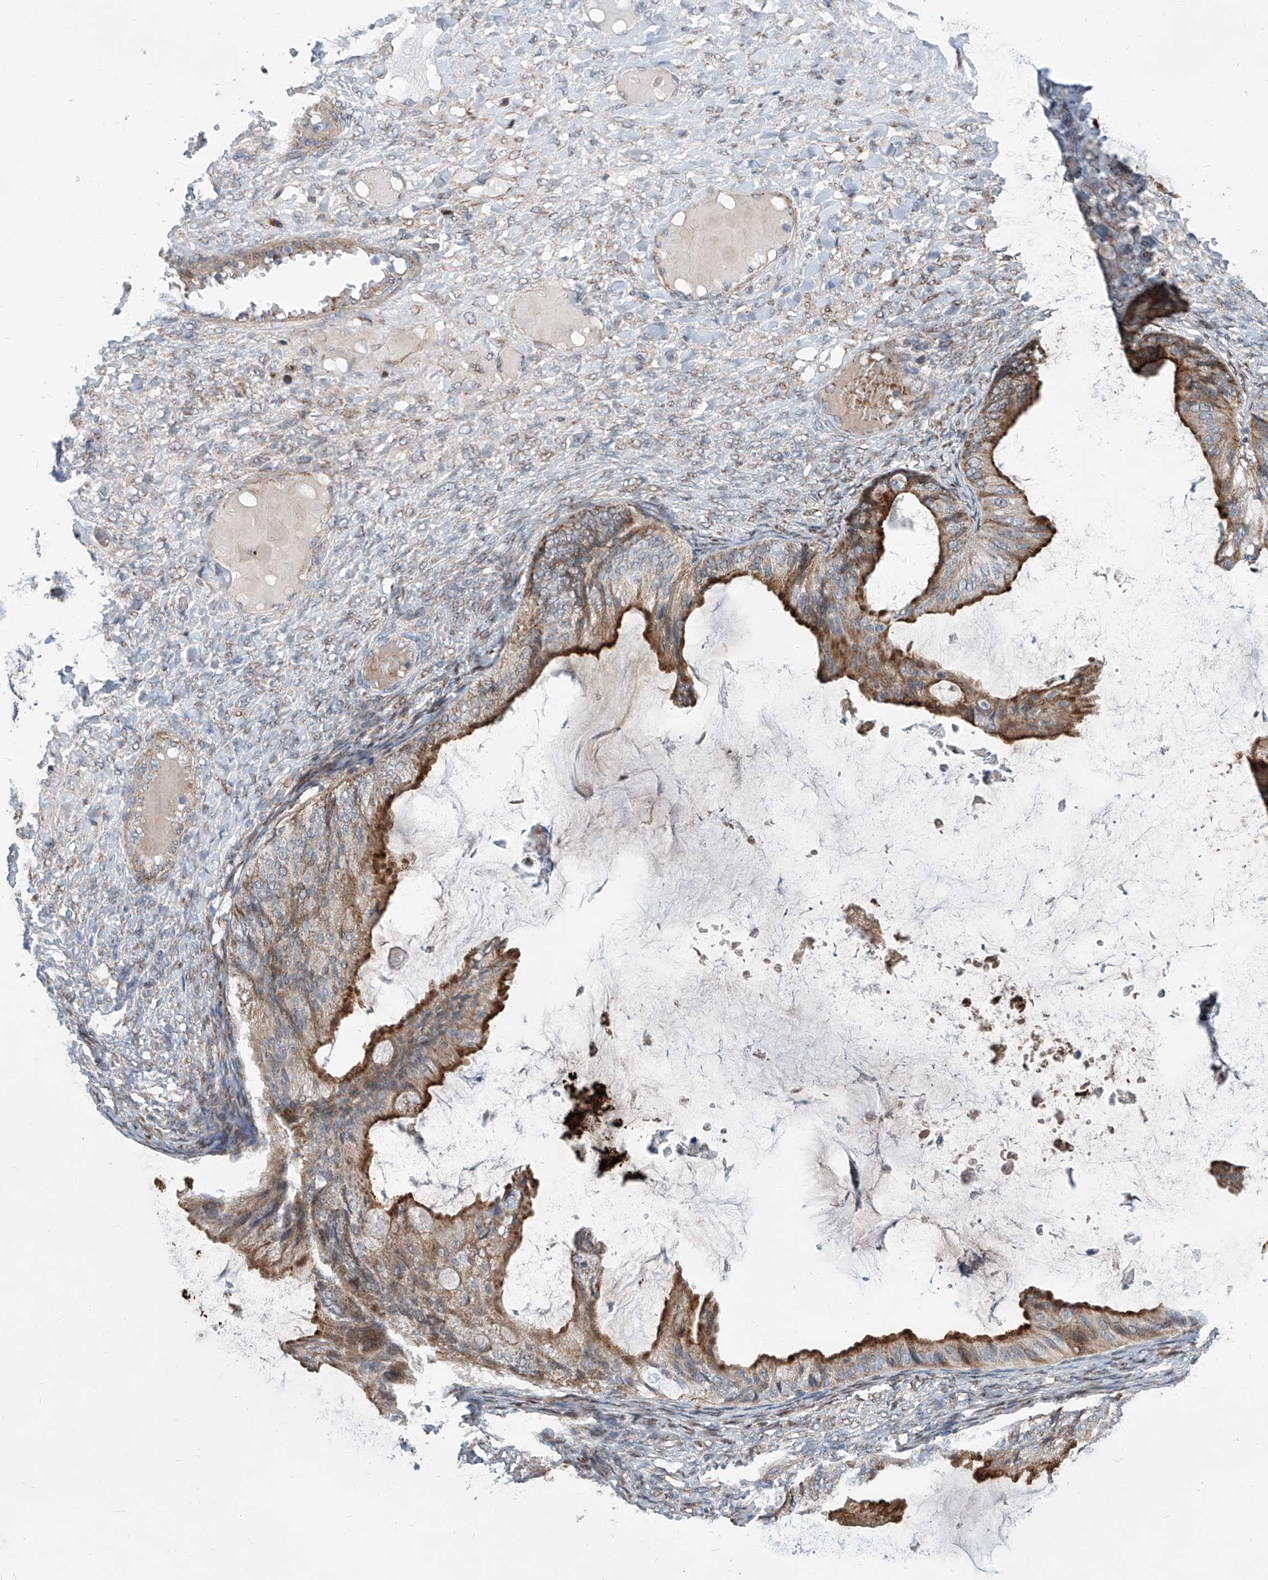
{"staining": {"intensity": "strong", "quantity": "25%-75%", "location": "cytoplasmic/membranous"}, "tissue": "ovarian cancer", "cell_type": "Tumor cells", "image_type": "cancer", "snomed": [{"axis": "morphology", "description": "Cystadenocarcinoma, mucinous, NOS"}, {"axis": "topography", "description": "Ovary"}], "caption": "IHC image of human ovarian mucinous cystadenocarcinoma stained for a protein (brown), which exhibits high levels of strong cytoplasmic/membranous expression in approximately 25%-75% of tumor cells.", "gene": "USP48", "patient": {"sex": "female", "age": 61}}